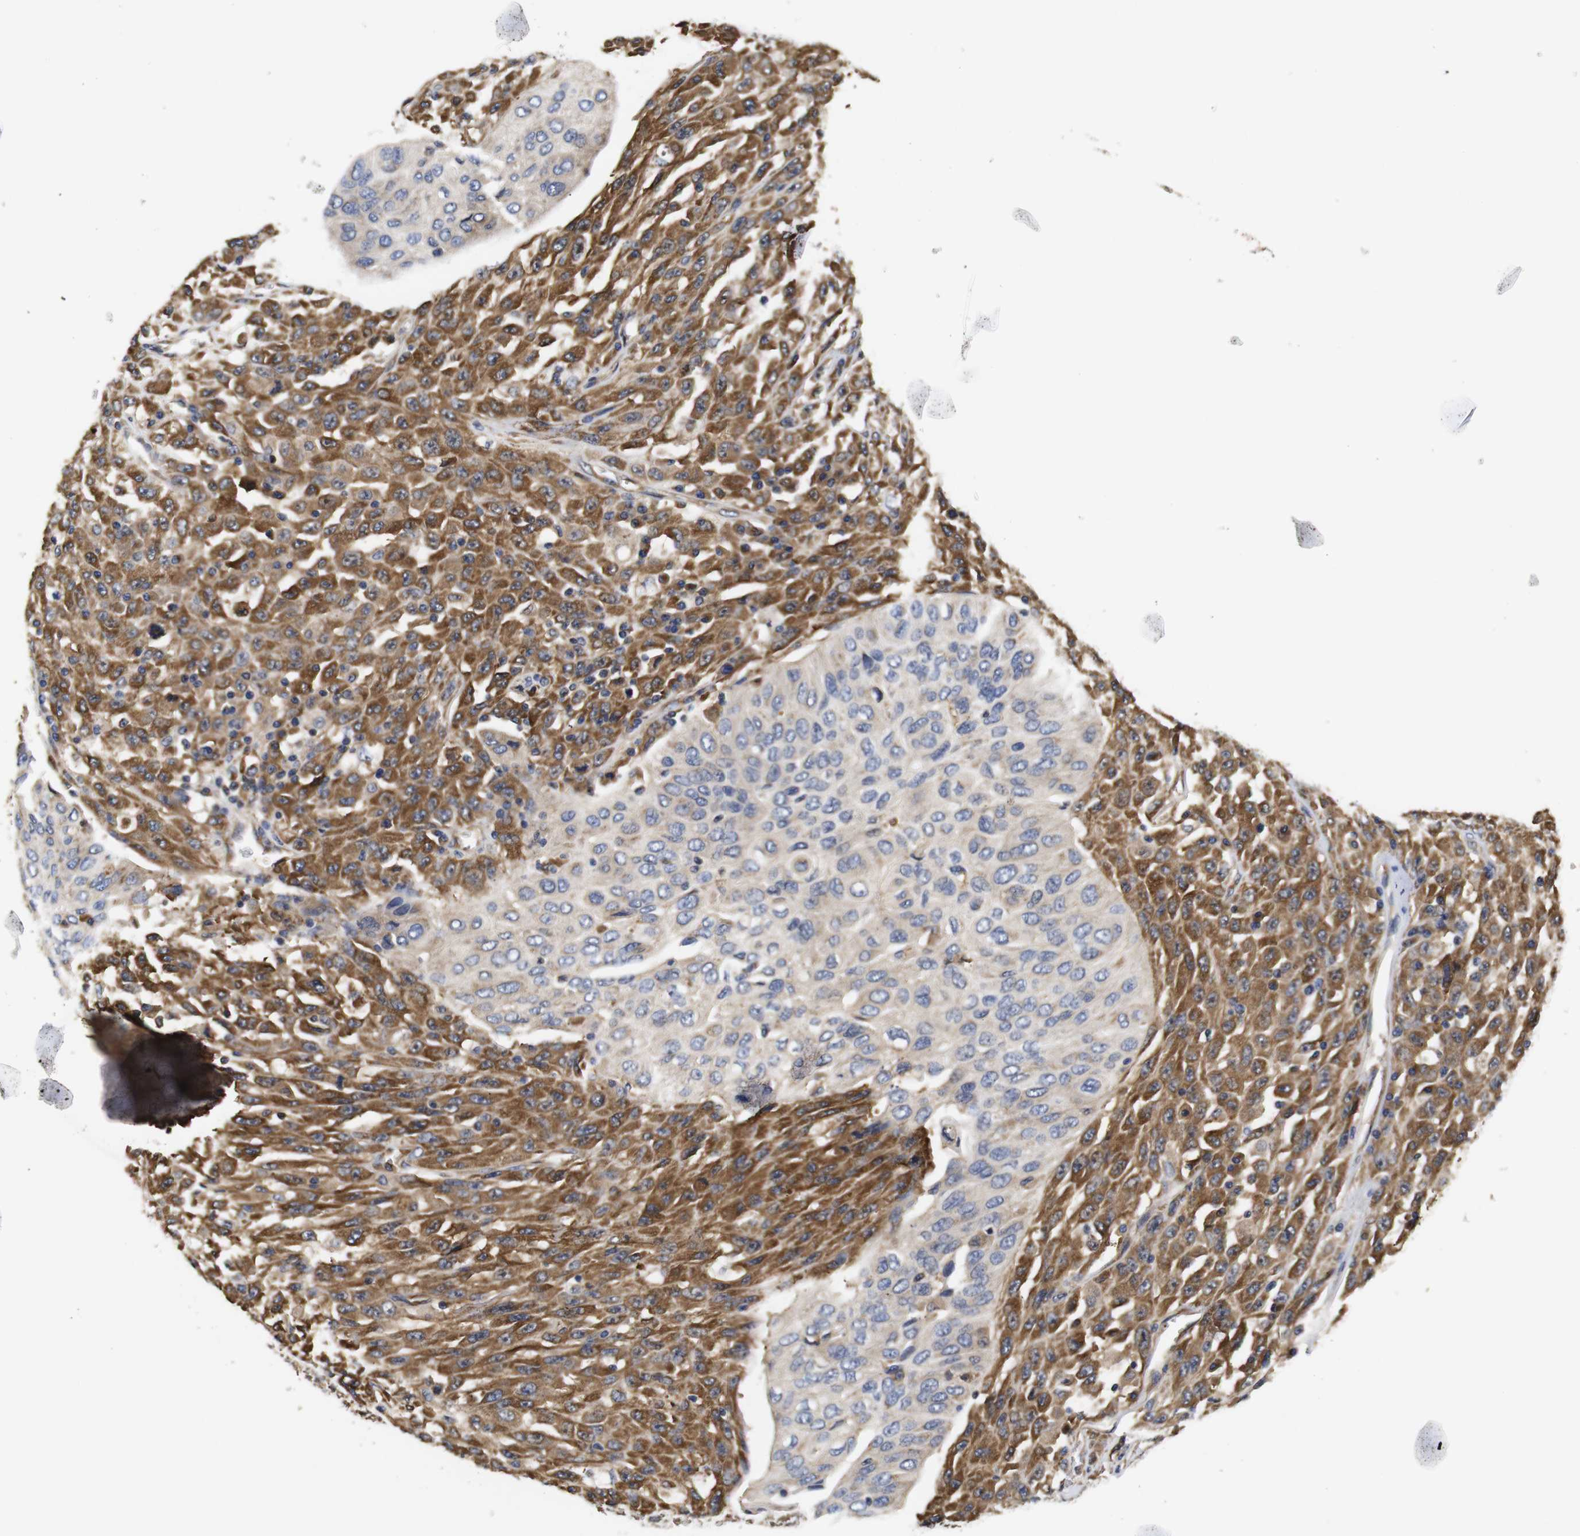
{"staining": {"intensity": "moderate", "quantity": "25%-75%", "location": "cytoplasmic/membranous"}, "tissue": "urothelial cancer", "cell_type": "Tumor cells", "image_type": "cancer", "snomed": [{"axis": "morphology", "description": "Urothelial carcinoma, High grade"}, {"axis": "topography", "description": "Urinary bladder"}], "caption": "The histopathology image shows staining of urothelial cancer, revealing moderate cytoplasmic/membranous protein expression (brown color) within tumor cells.", "gene": "LRRCC1", "patient": {"sex": "male", "age": 66}}